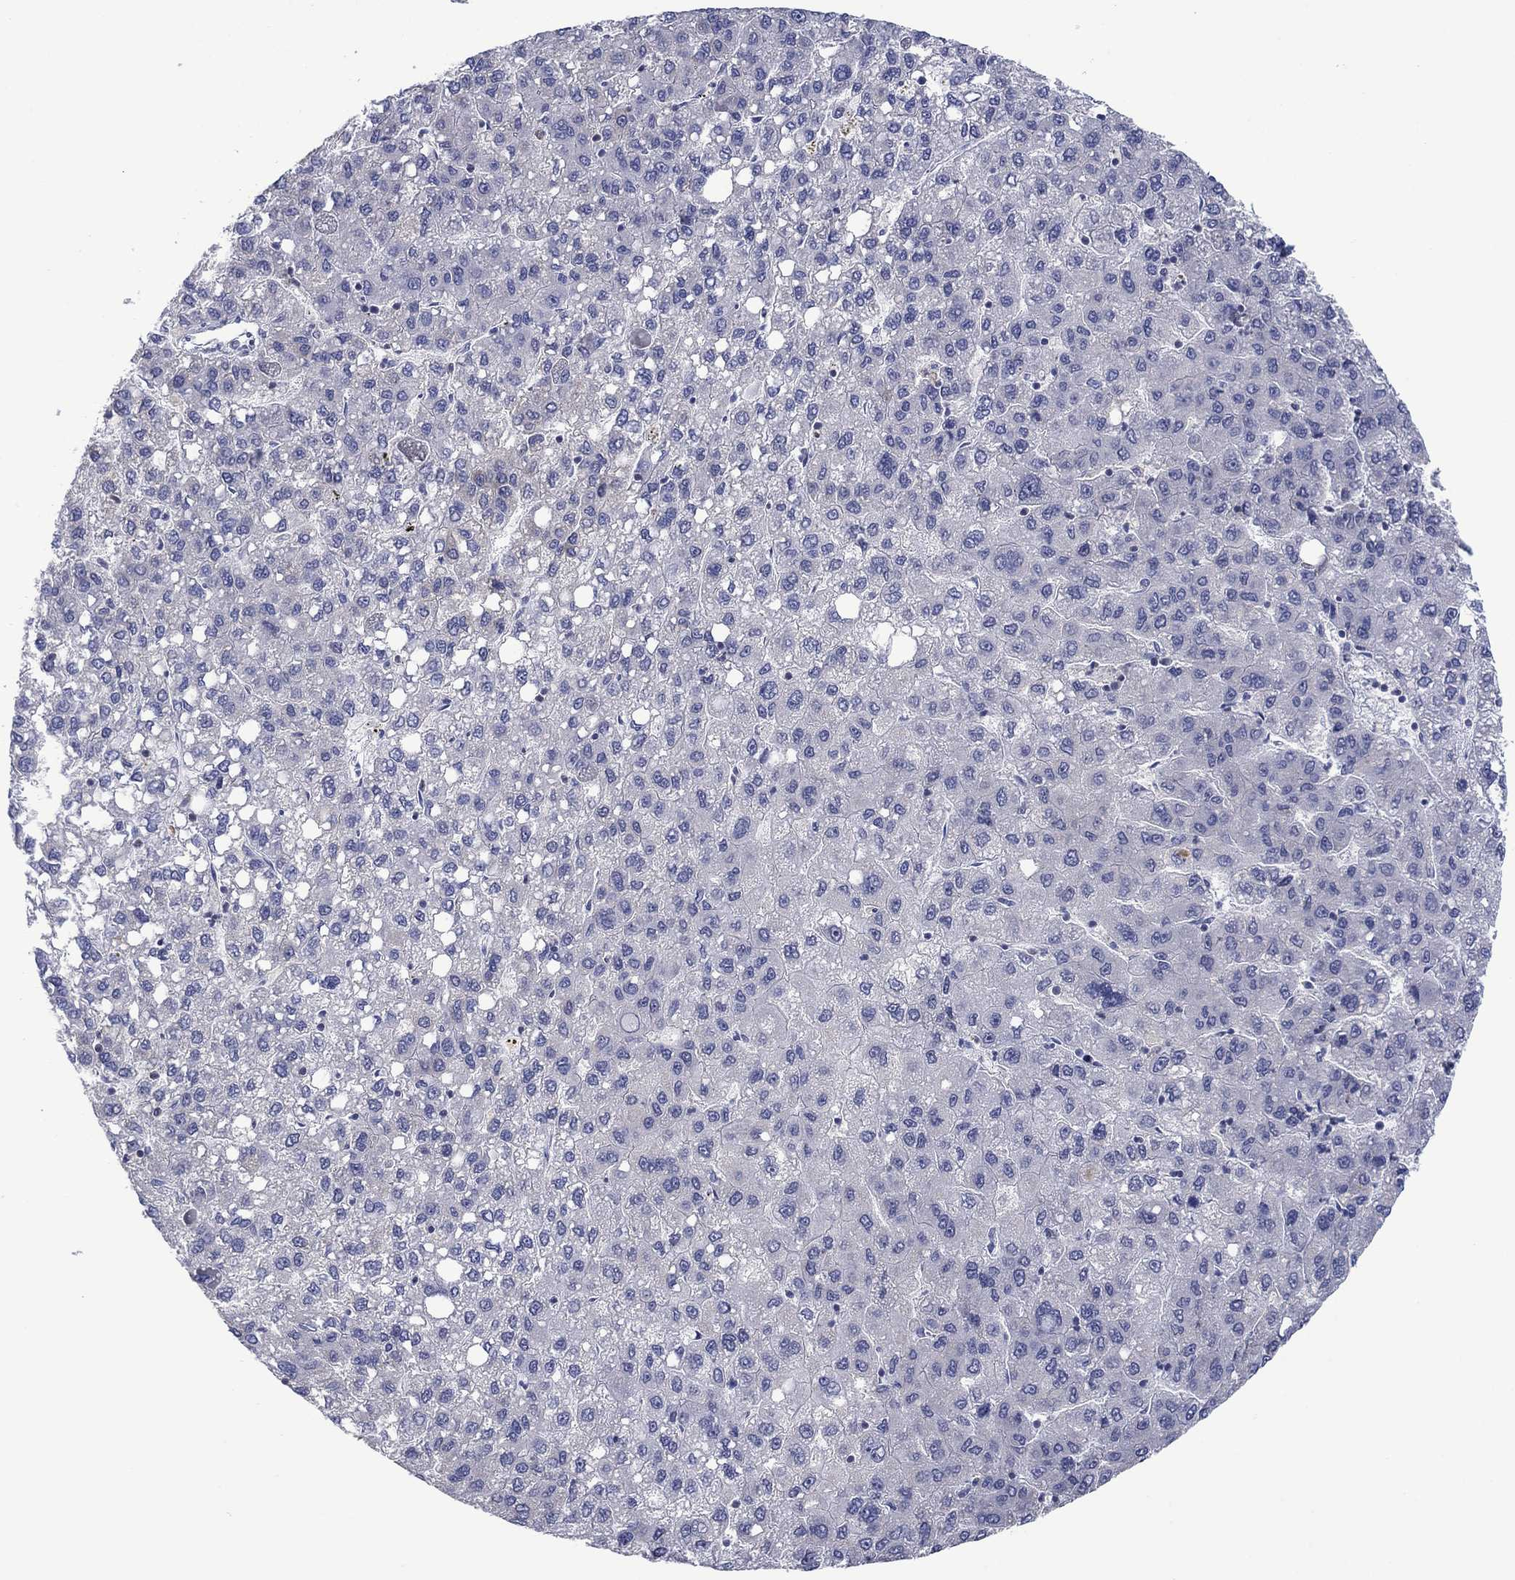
{"staining": {"intensity": "negative", "quantity": "none", "location": "none"}, "tissue": "liver cancer", "cell_type": "Tumor cells", "image_type": "cancer", "snomed": [{"axis": "morphology", "description": "Carcinoma, Hepatocellular, NOS"}, {"axis": "topography", "description": "Liver"}], "caption": "This is a histopathology image of IHC staining of liver cancer (hepatocellular carcinoma), which shows no expression in tumor cells.", "gene": "FER1L6", "patient": {"sex": "female", "age": 82}}